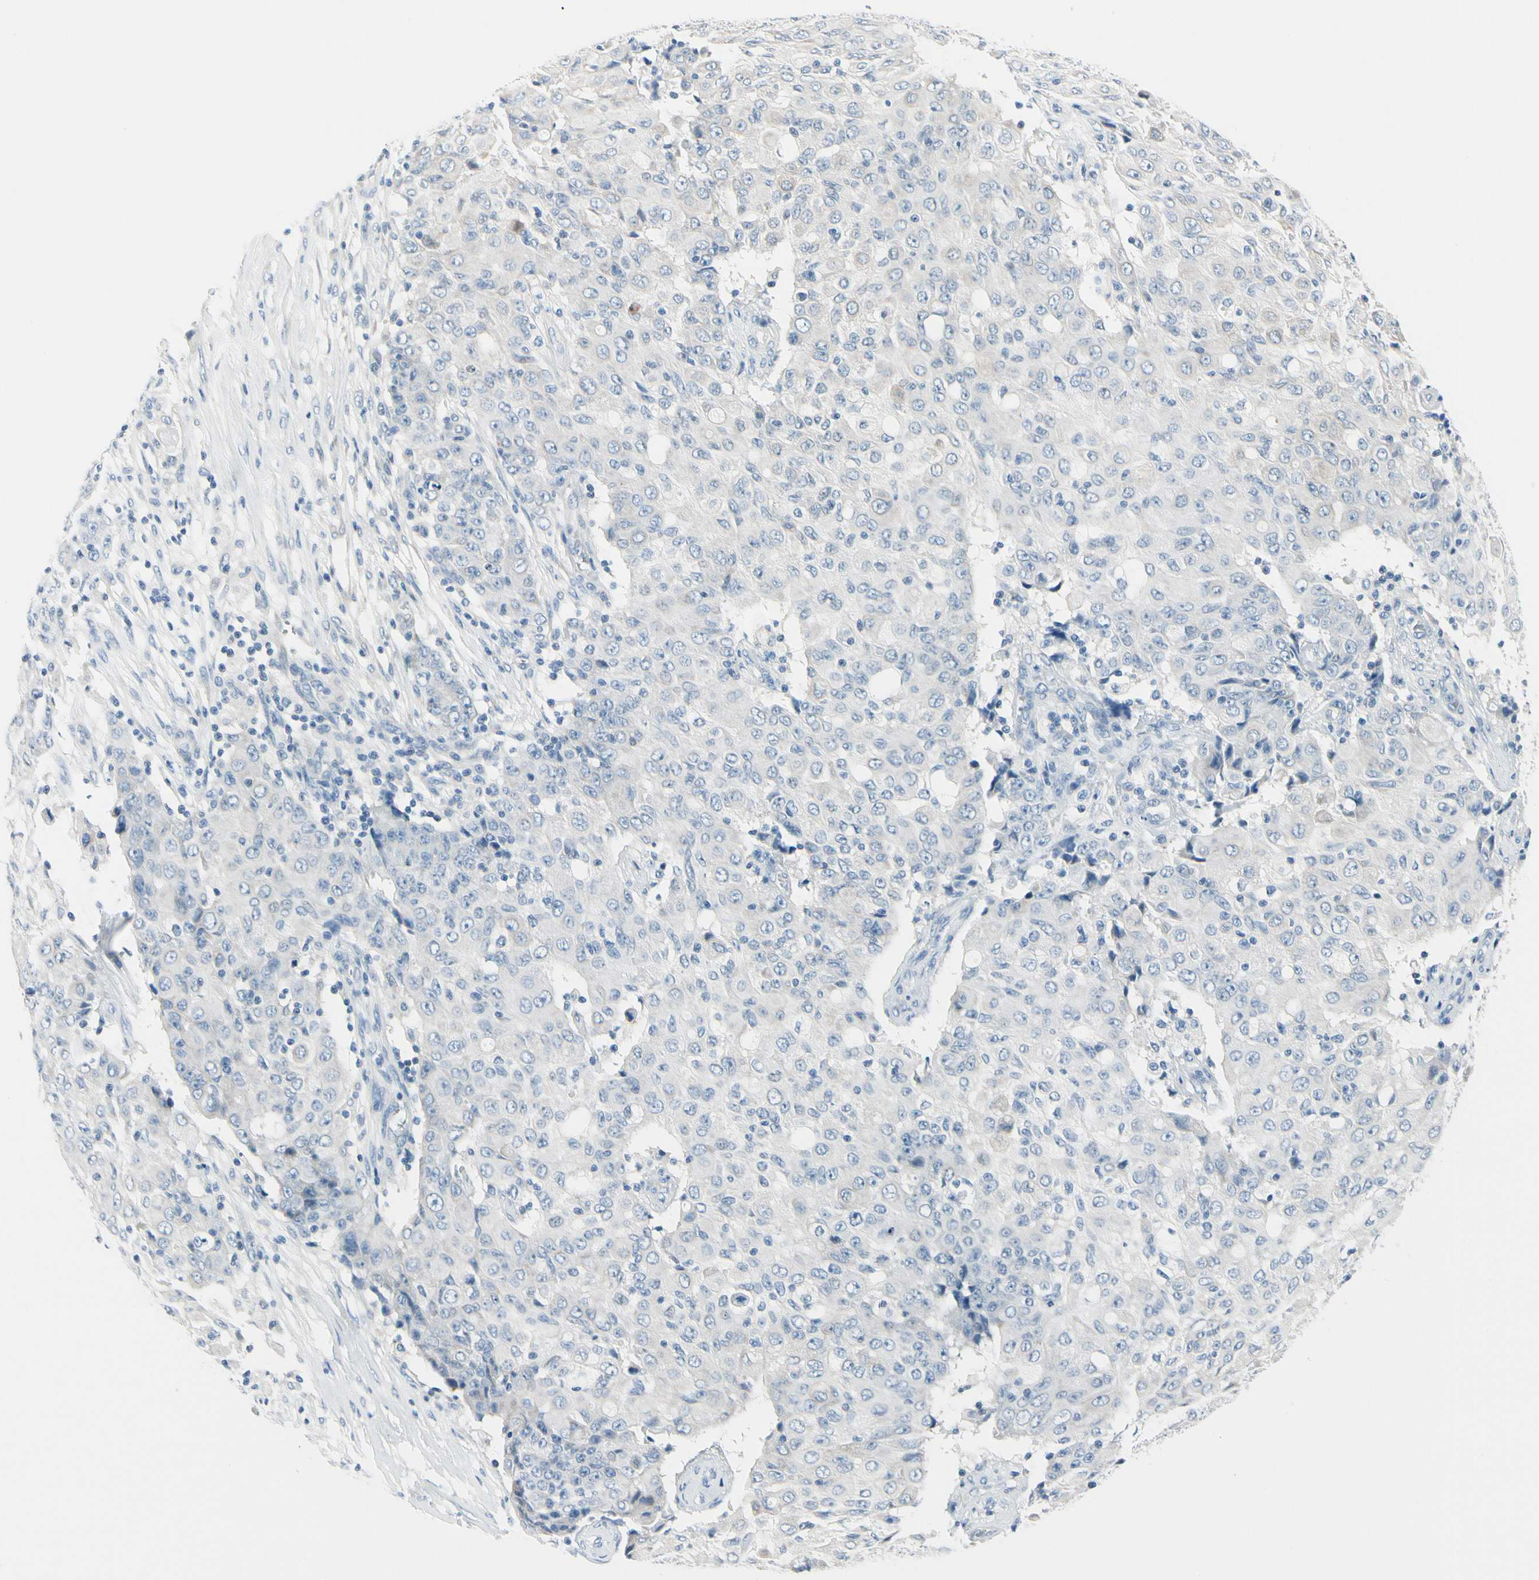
{"staining": {"intensity": "negative", "quantity": "none", "location": "none"}, "tissue": "ovarian cancer", "cell_type": "Tumor cells", "image_type": "cancer", "snomed": [{"axis": "morphology", "description": "Carcinoma, endometroid"}, {"axis": "topography", "description": "Ovary"}], "caption": "Endometroid carcinoma (ovarian) was stained to show a protein in brown. There is no significant staining in tumor cells.", "gene": "PEBP1", "patient": {"sex": "female", "age": 42}}